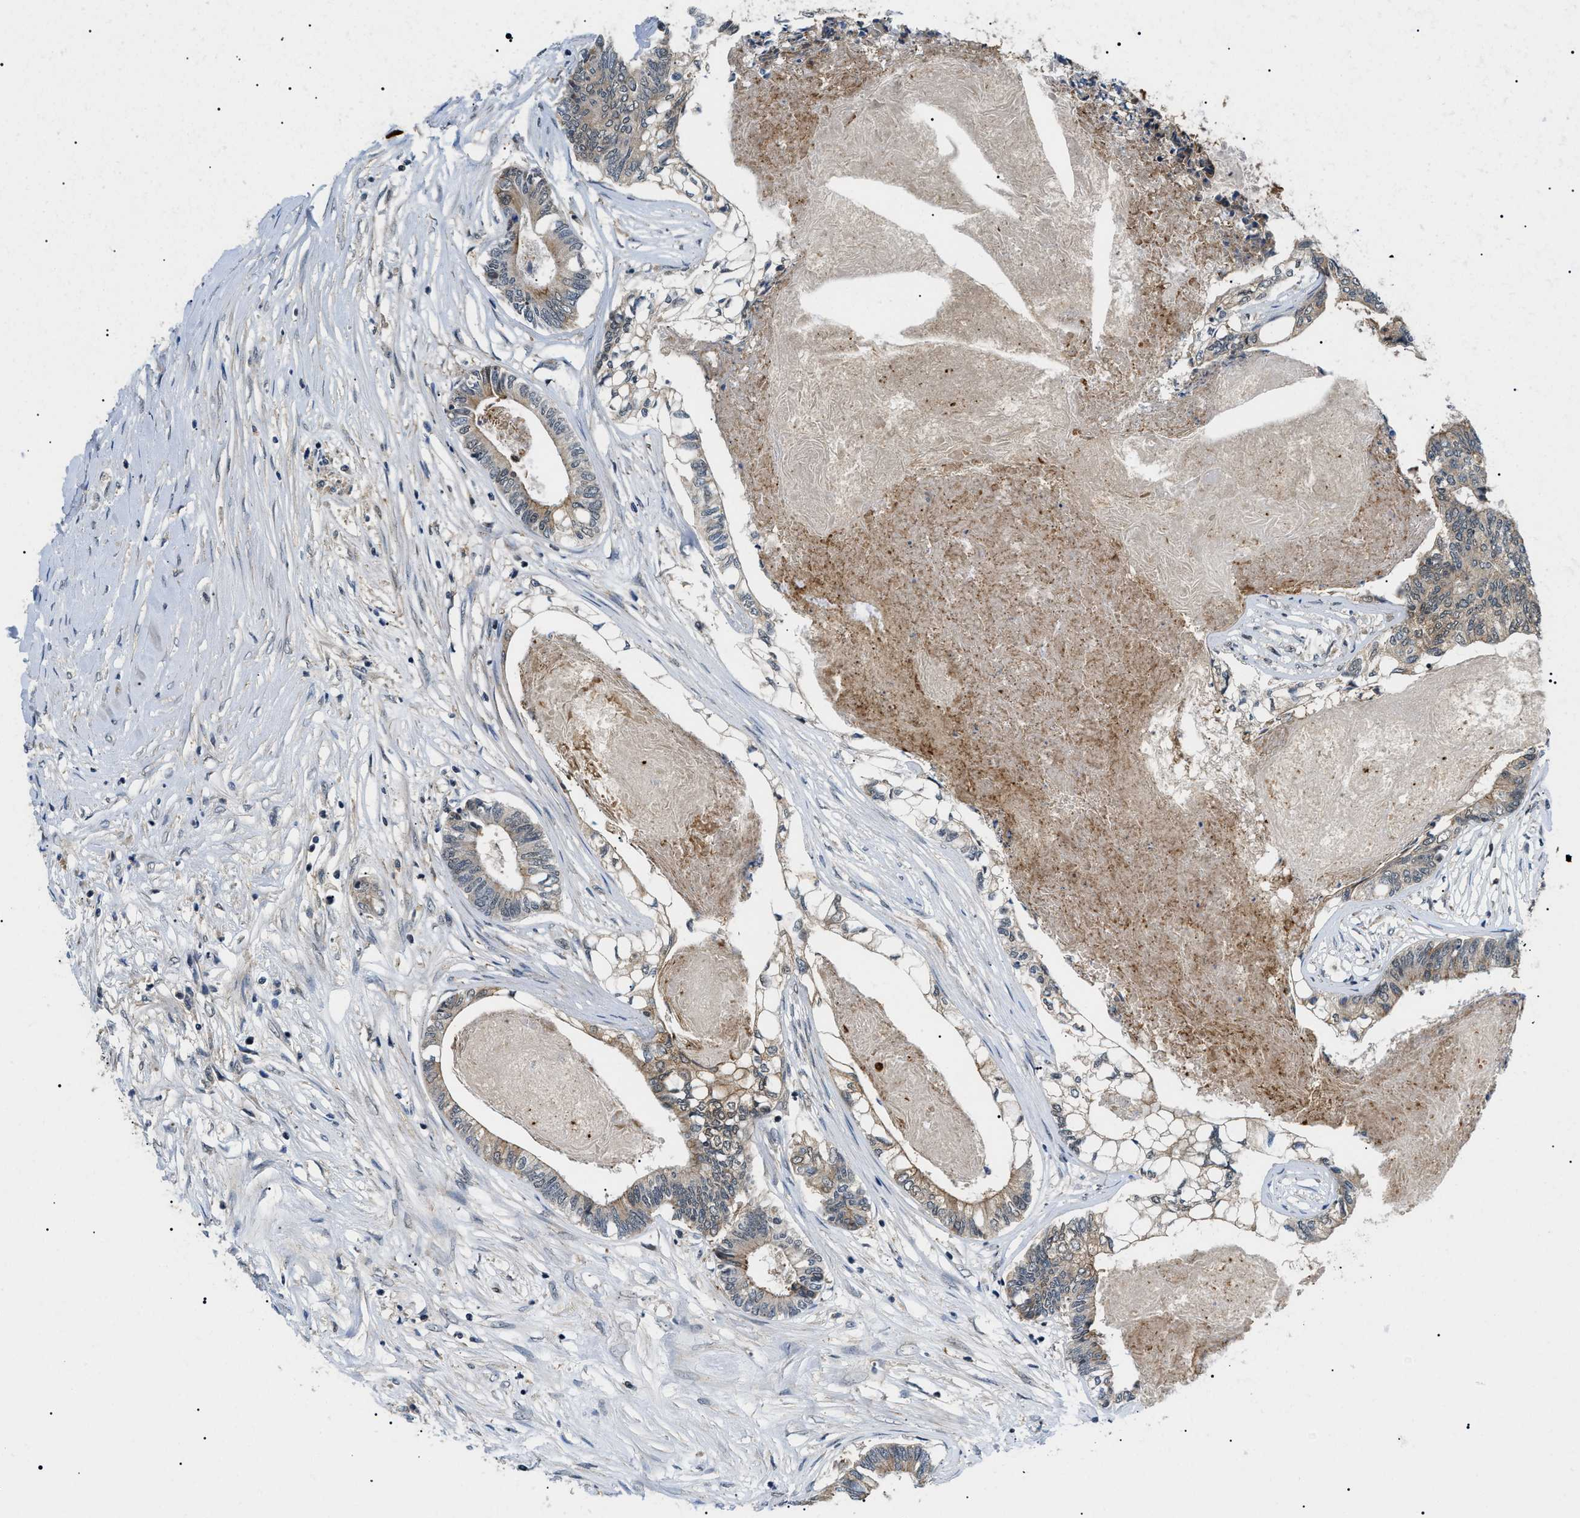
{"staining": {"intensity": "weak", "quantity": "25%-75%", "location": "cytoplasmic/membranous,nuclear"}, "tissue": "colorectal cancer", "cell_type": "Tumor cells", "image_type": "cancer", "snomed": [{"axis": "morphology", "description": "Adenocarcinoma, NOS"}, {"axis": "topography", "description": "Rectum"}], "caption": "Weak cytoplasmic/membranous and nuclear protein positivity is identified in about 25%-75% of tumor cells in colorectal cancer (adenocarcinoma). Using DAB (brown) and hematoxylin (blue) stains, captured at high magnification using brightfield microscopy.", "gene": "RBM15", "patient": {"sex": "male", "age": 63}}